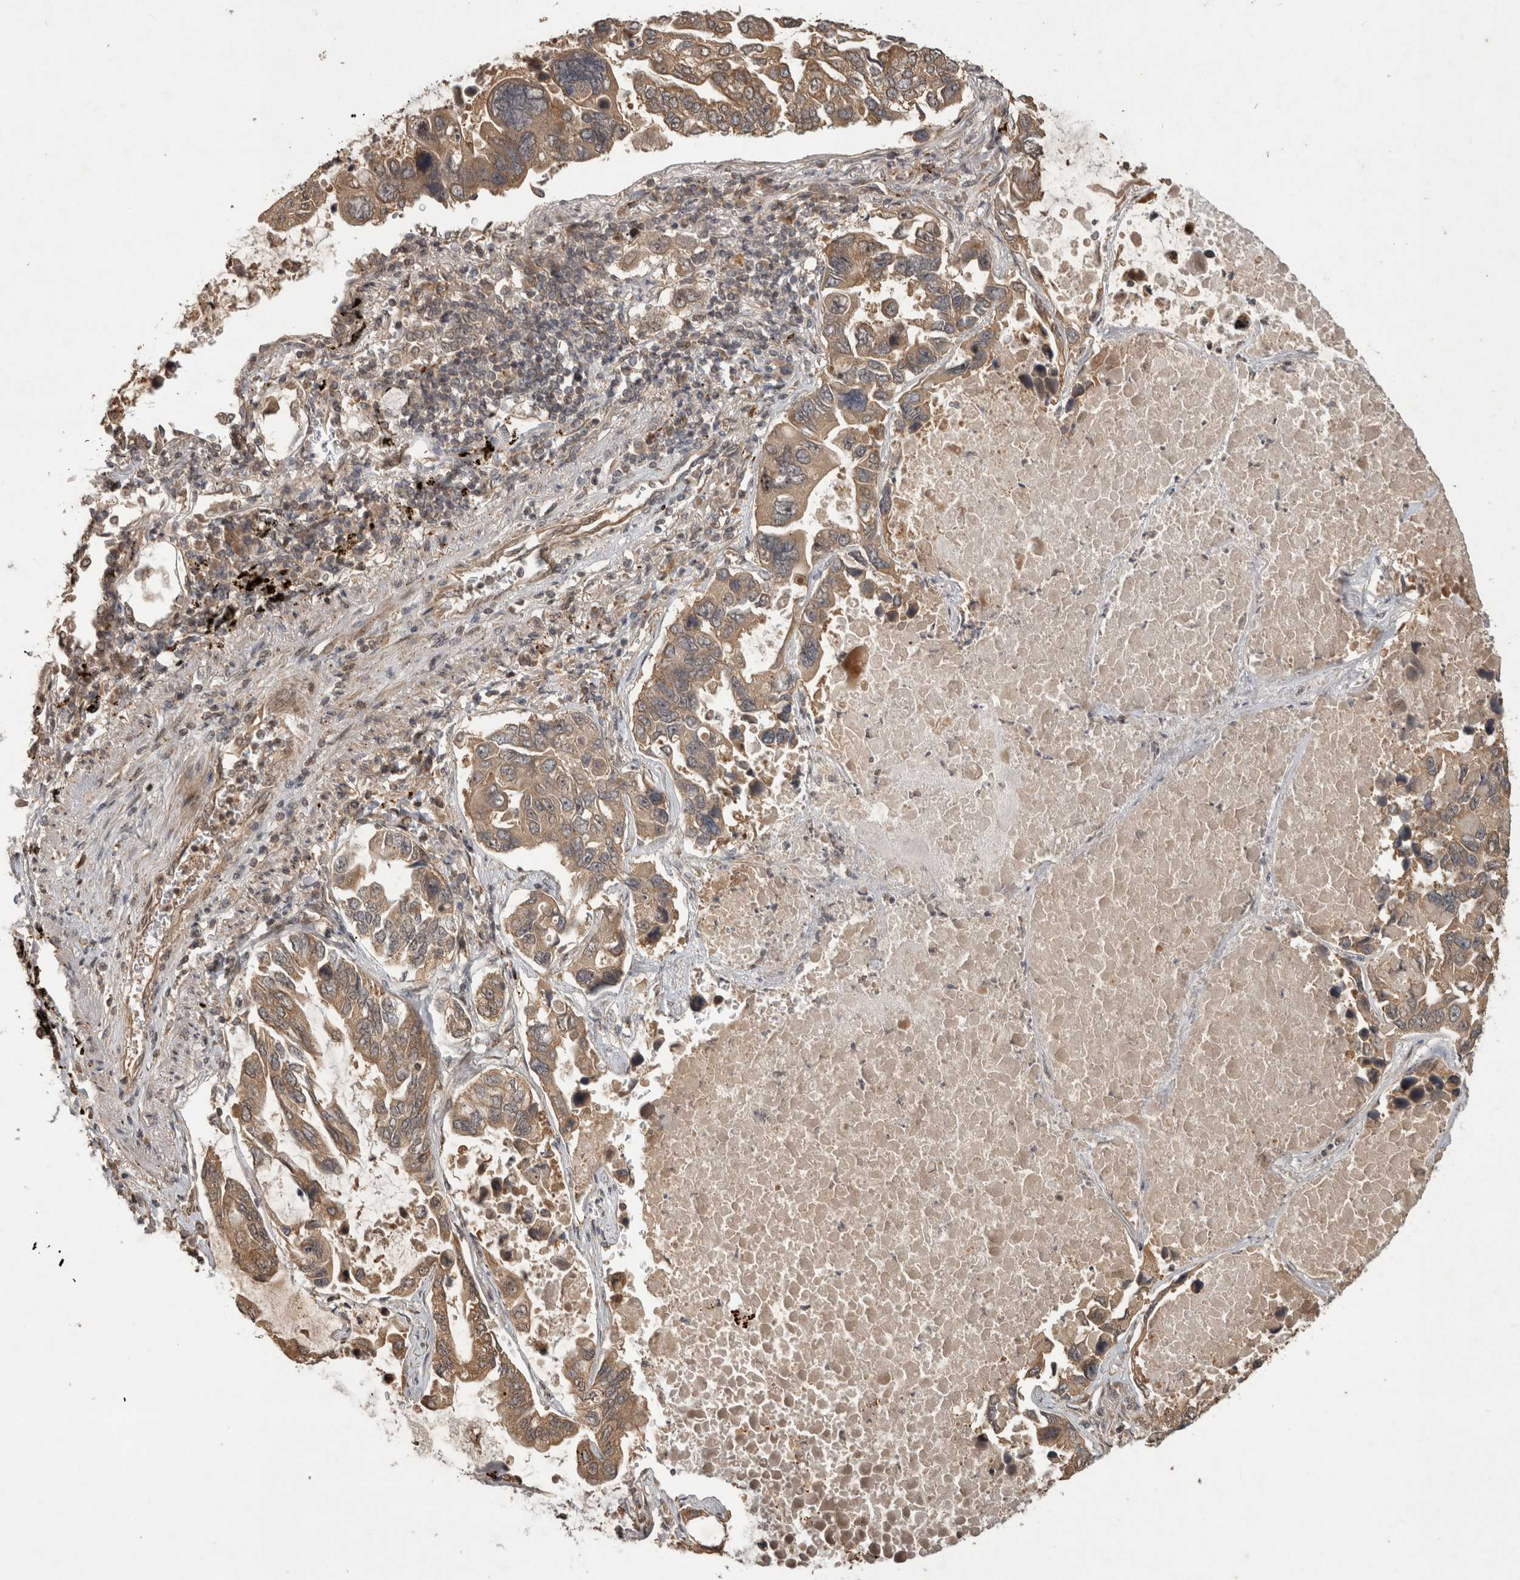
{"staining": {"intensity": "moderate", "quantity": ">75%", "location": "cytoplasmic/membranous"}, "tissue": "lung cancer", "cell_type": "Tumor cells", "image_type": "cancer", "snomed": [{"axis": "morphology", "description": "Adenocarcinoma, NOS"}, {"axis": "topography", "description": "Lung"}], "caption": "Lung adenocarcinoma was stained to show a protein in brown. There is medium levels of moderate cytoplasmic/membranous expression in approximately >75% of tumor cells.", "gene": "PITPNC1", "patient": {"sex": "male", "age": 64}}